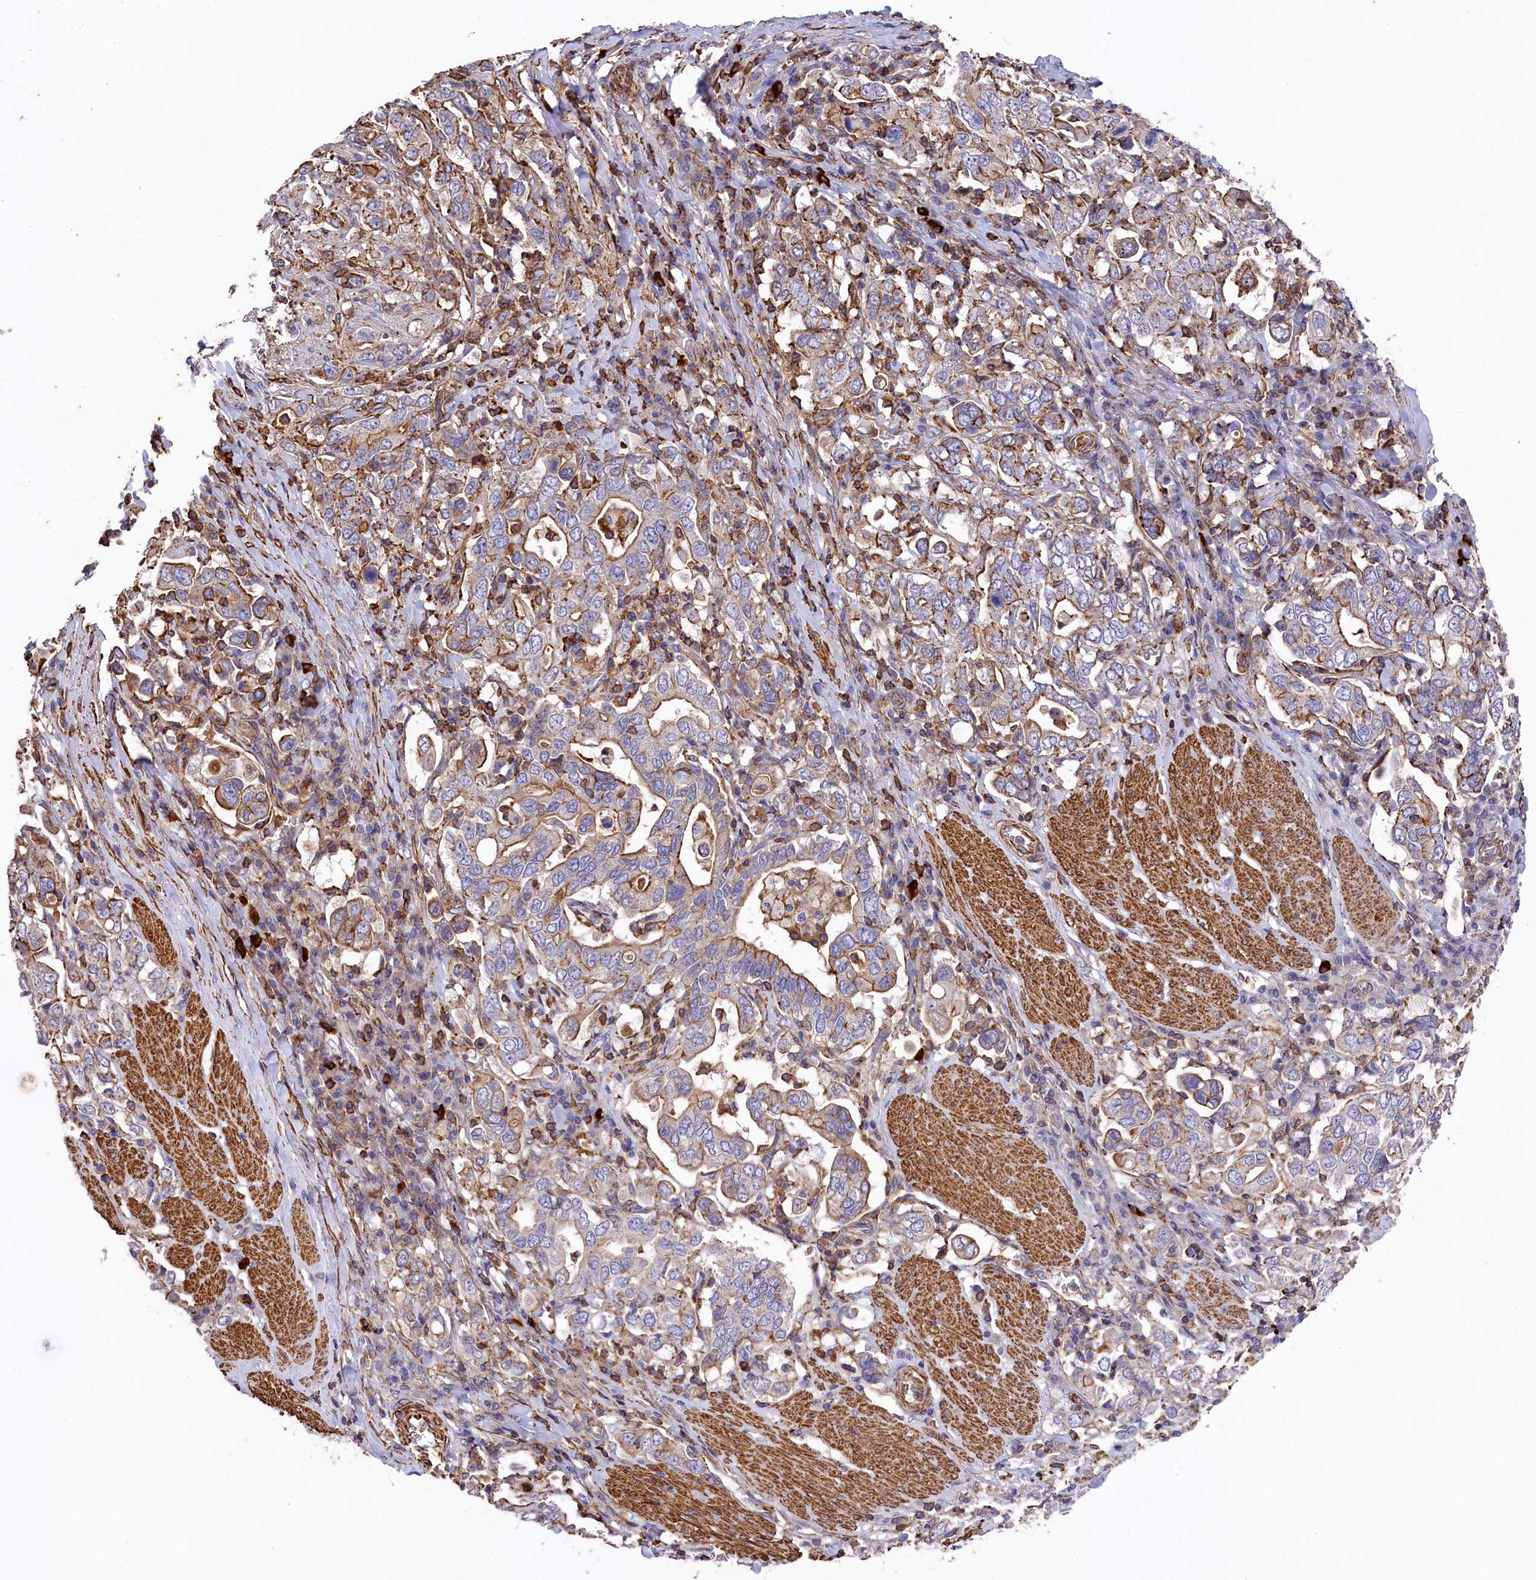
{"staining": {"intensity": "moderate", "quantity": ">75%", "location": "cytoplasmic/membranous"}, "tissue": "stomach cancer", "cell_type": "Tumor cells", "image_type": "cancer", "snomed": [{"axis": "morphology", "description": "Adenocarcinoma, NOS"}, {"axis": "topography", "description": "Stomach, upper"}], "caption": "This image demonstrates immunohistochemistry staining of human stomach cancer, with medium moderate cytoplasmic/membranous staining in about >75% of tumor cells.", "gene": "RAPSN", "patient": {"sex": "male", "age": 62}}